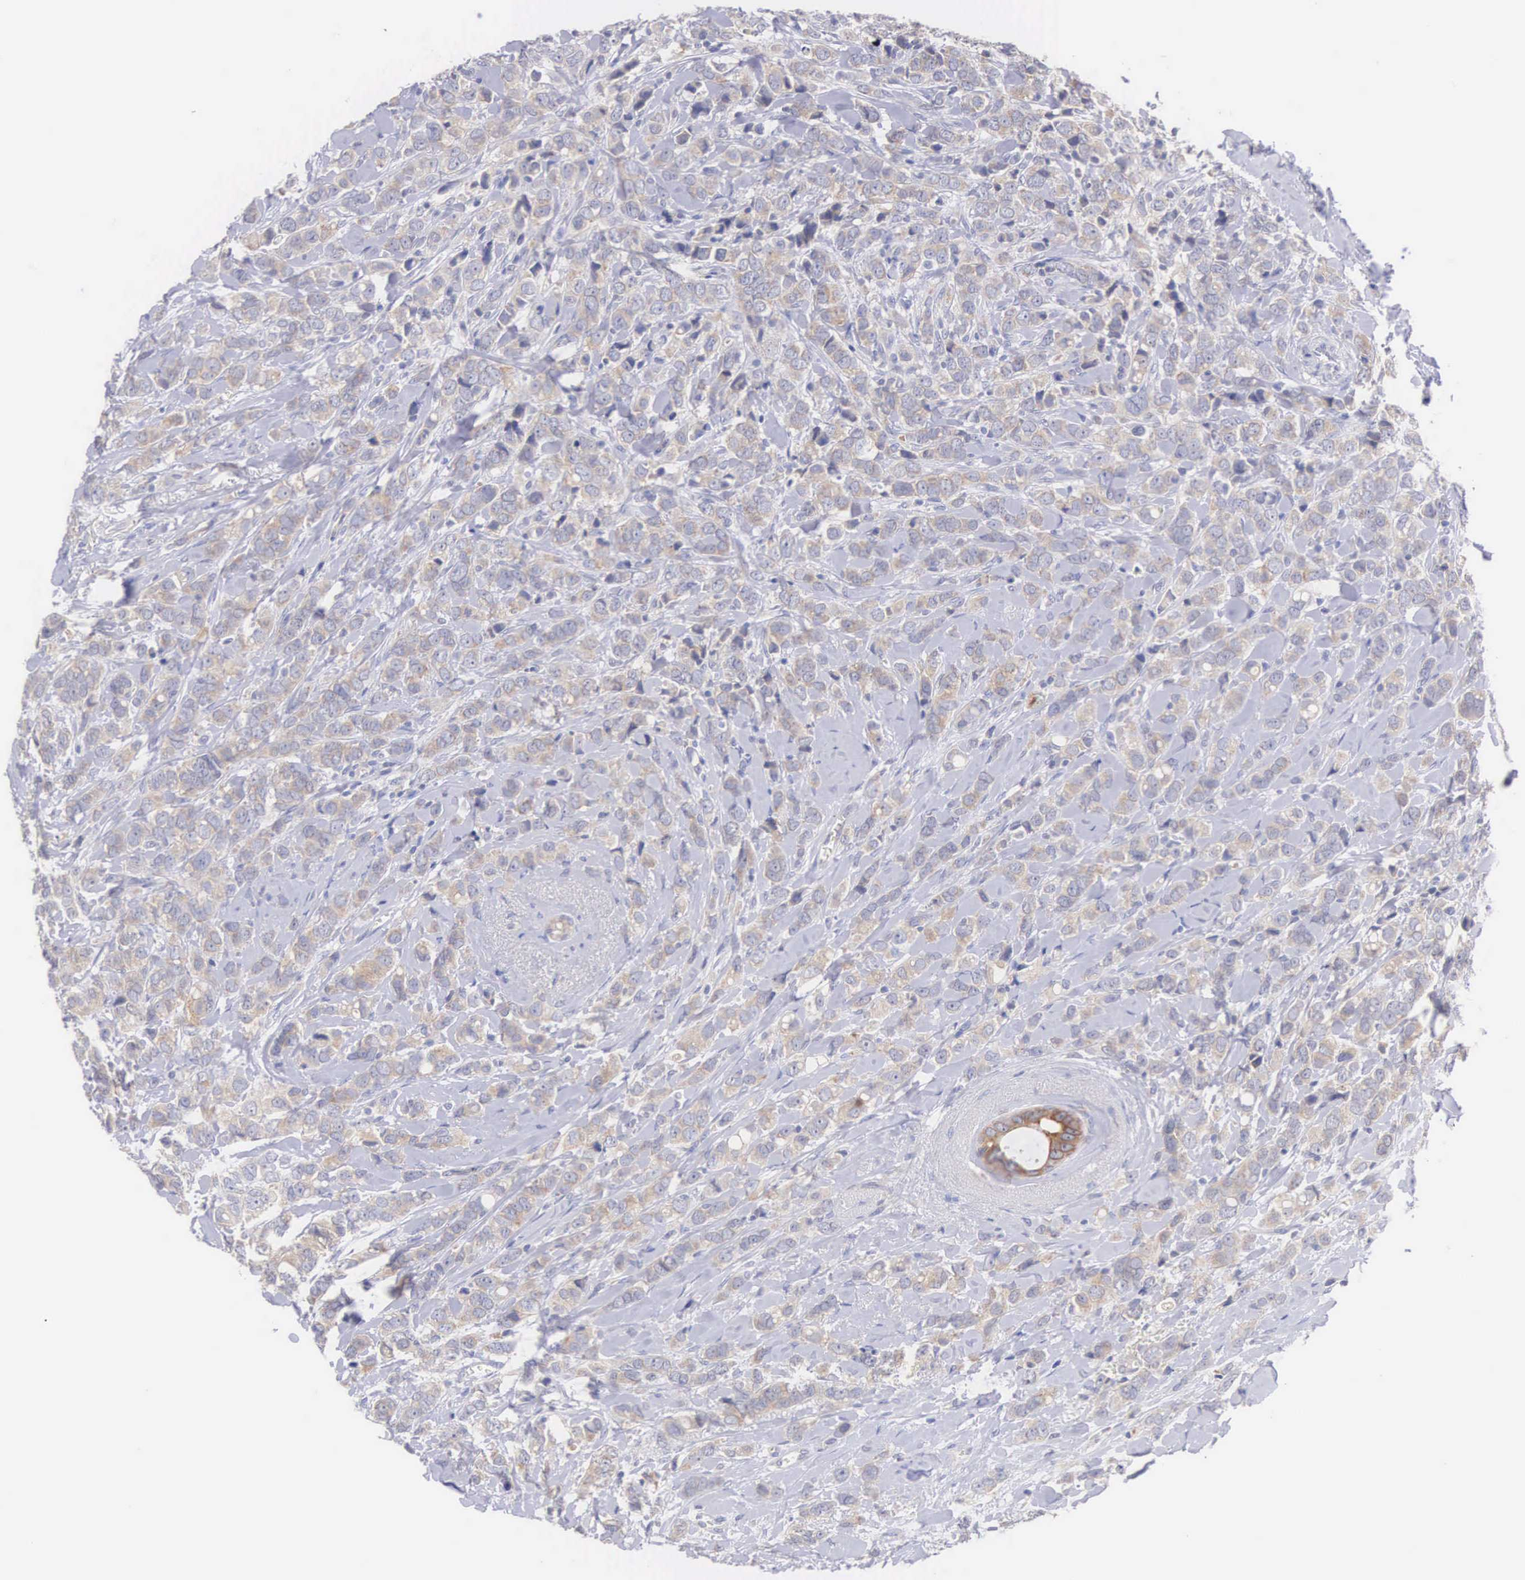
{"staining": {"intensity": "weak", "quantity": ">75%", "location": "cytoplasmic/membranous"}, "tissue": "breast cancer", "cell_type": "Tumor cells", "image_type": "cancer", "snomed": [{"axis": "morphology", "description": "Lobular carcinoma"}, {"axis": "topography", "description": "Breast"}], "caption": "Breast cancer stained with IHC displays weak cytoplasmic/membranous expression in about >75% of tumor cells.", "gene": "NSDHL", "patient": {"sex": "female", "age": 57}}